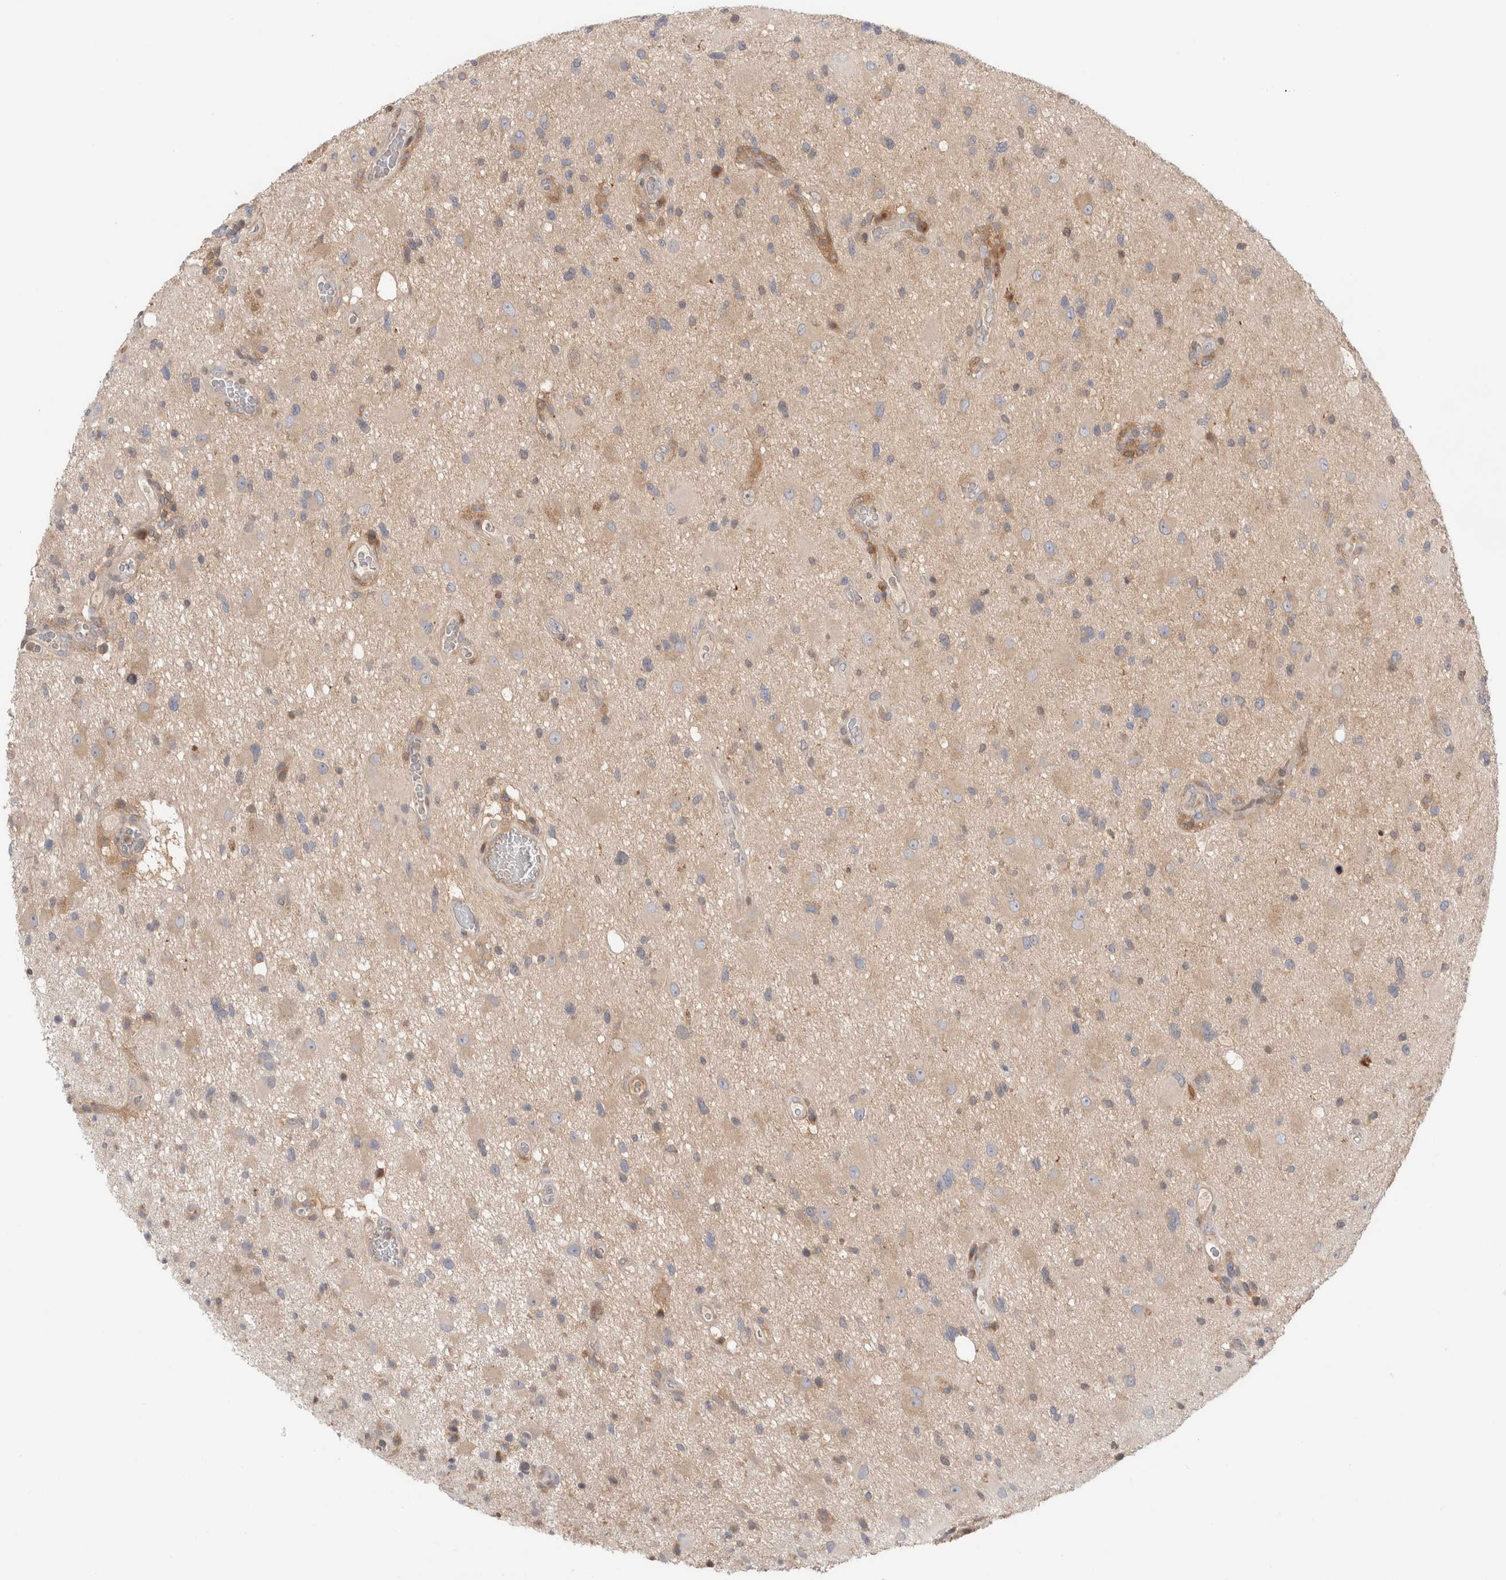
{"staining": {"intensity": "weak", "quantity": ">75%", "location": "cytoplasmic/membranous"}, "tissue": "glioma", "cell_type": "Tumor cells", "image_type": "cancer", "snomed": [{"axis": "morphology", "description": "Glioma, malignant, High grade"}, {"axis": "topography", "description": "Brain"}], "caption": "A histopathology image of human glioma stained for a protein demonstrates weak cytoplasmic/membranous brown staining in tumor cells.", "gene": "KLHL14", "patient": {"sex": "male", "age": 33}}